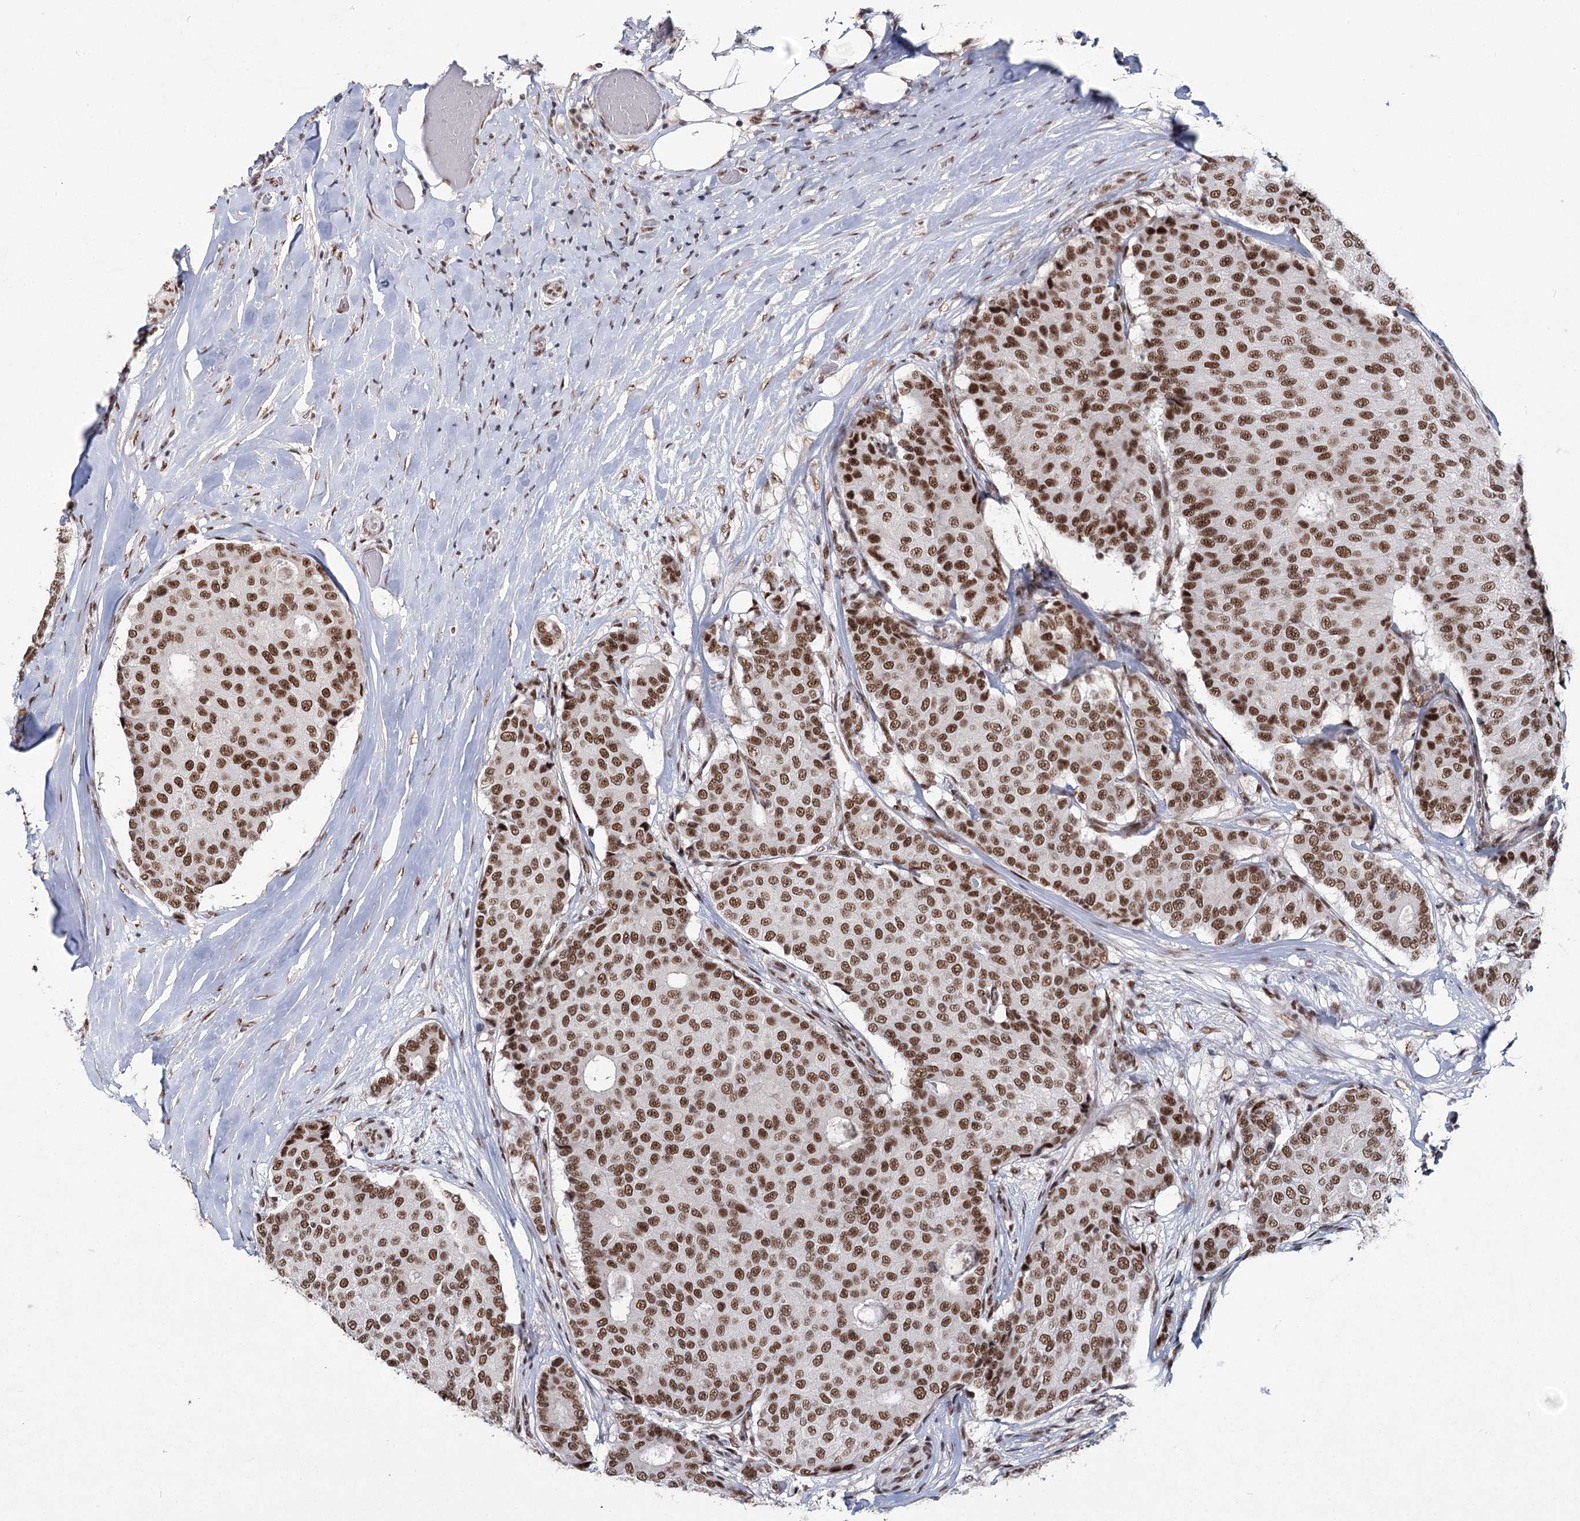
{"staining": {"intensity": "strong", "quantity": ">75%", "location": "nuclear"}, "tissue": "breast cancer", "cell_type": "Tumor cells", "image_type": "cancer", "snomed": [{"axis": "morphology", "description": "Duct carcinoma"}, {"axis": "topography", "description": "Breast"}], "caption": "Immunohistochemistry (IHC) image of neoplastic tissue: breast intraductal carcinoma stained using immunohistochemistry reveals high levels of strong protein expression localized specifically in the nuclear of tumor cells, appearing as a nuclear brown color.", "gene": "SCAF8", "patient": {"sex": "female", "age": 75}}